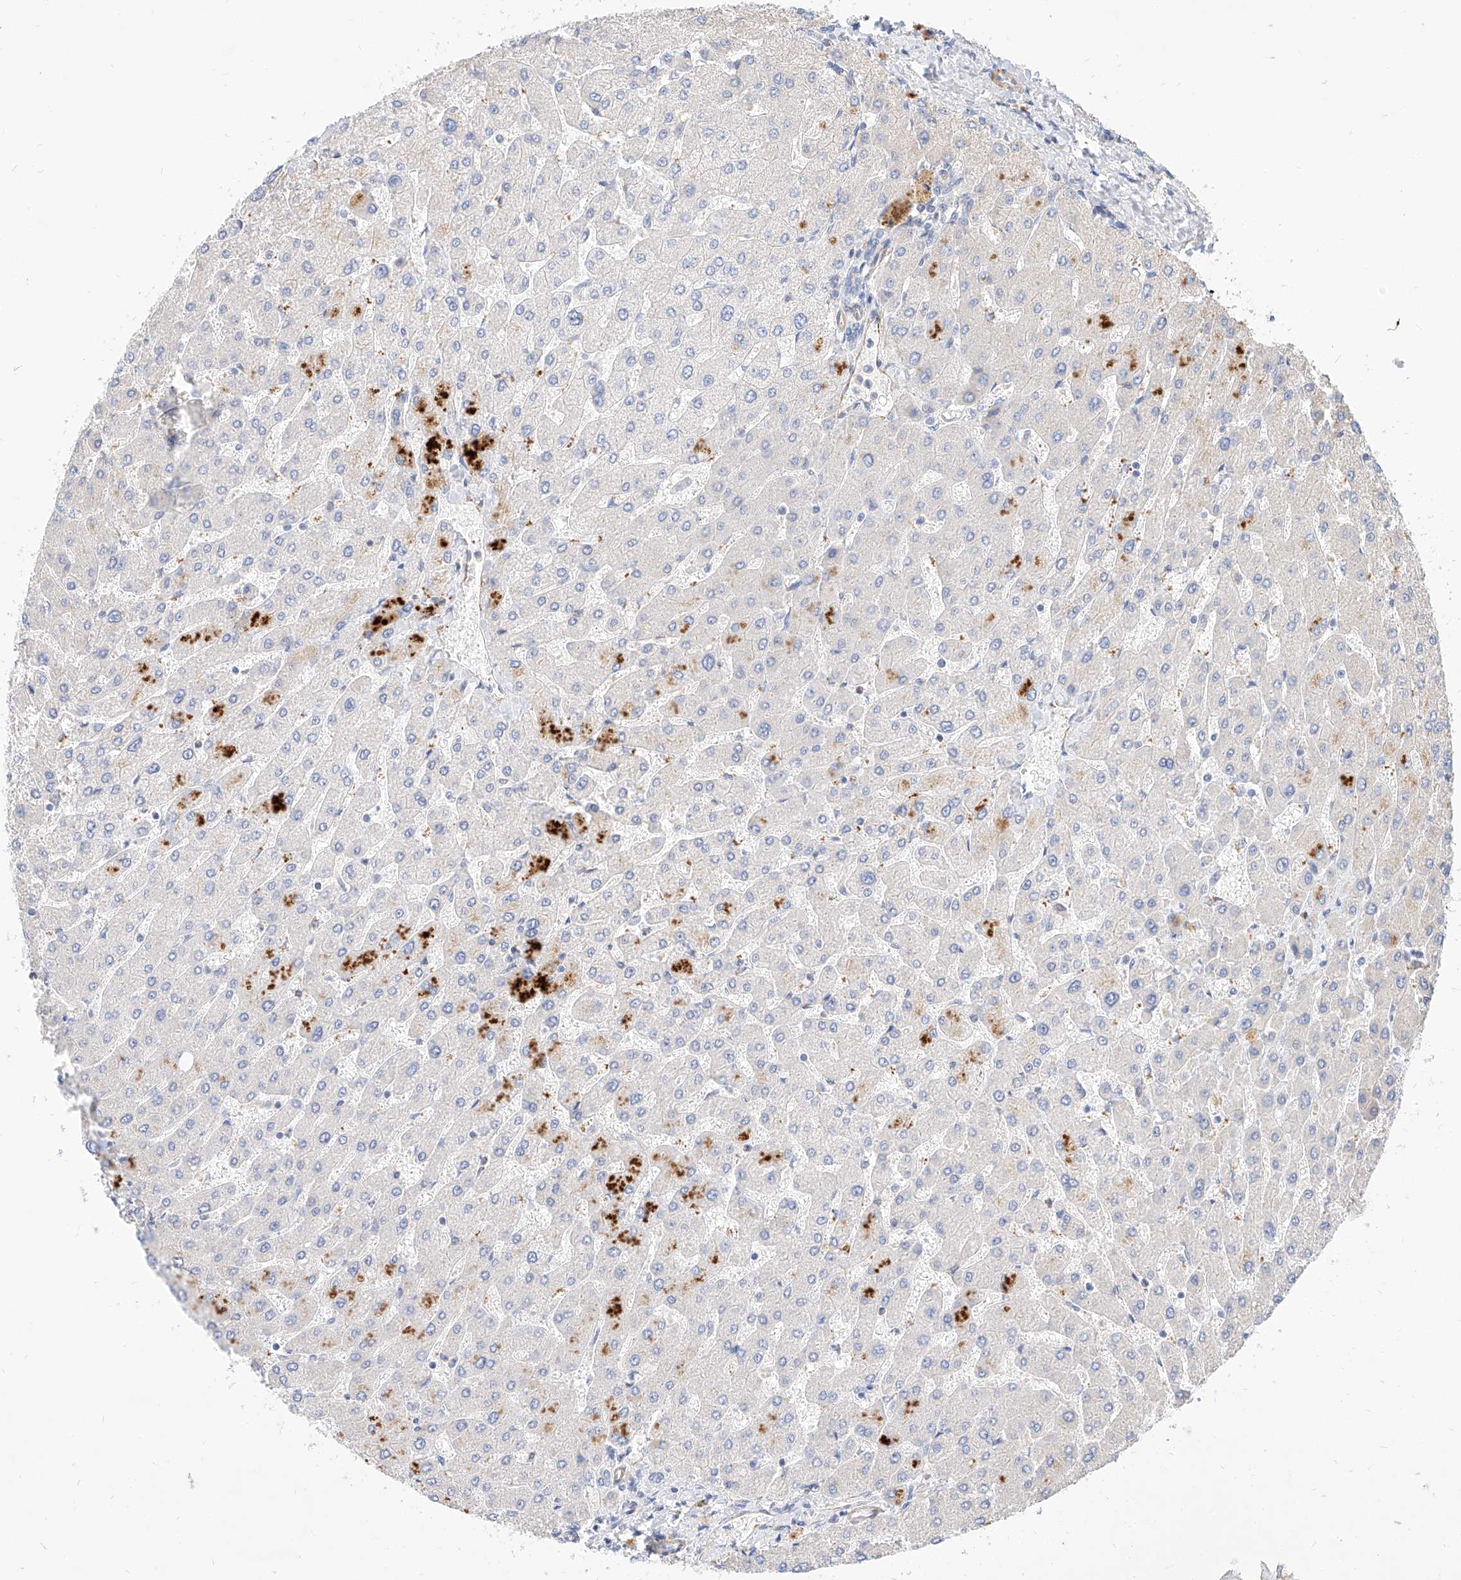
{"staining": {"intensity": "negative", "quantity": "none", "location": "none"}, "tissue": "liver", "cell_type": "Cholangiocytes", "image_type": "normal", "snomed": [{"axis": "morphology", "description": "Normal tissue, NOS"}, {"axis": "topography", "description": "Liver"}], "caption": "Cholangiocytes are negative for brown protein staining in normal liver. (DAB IHC, high magnification).", "gene": "KCNH5", "patient": {"sex": "male", "age": 55}}